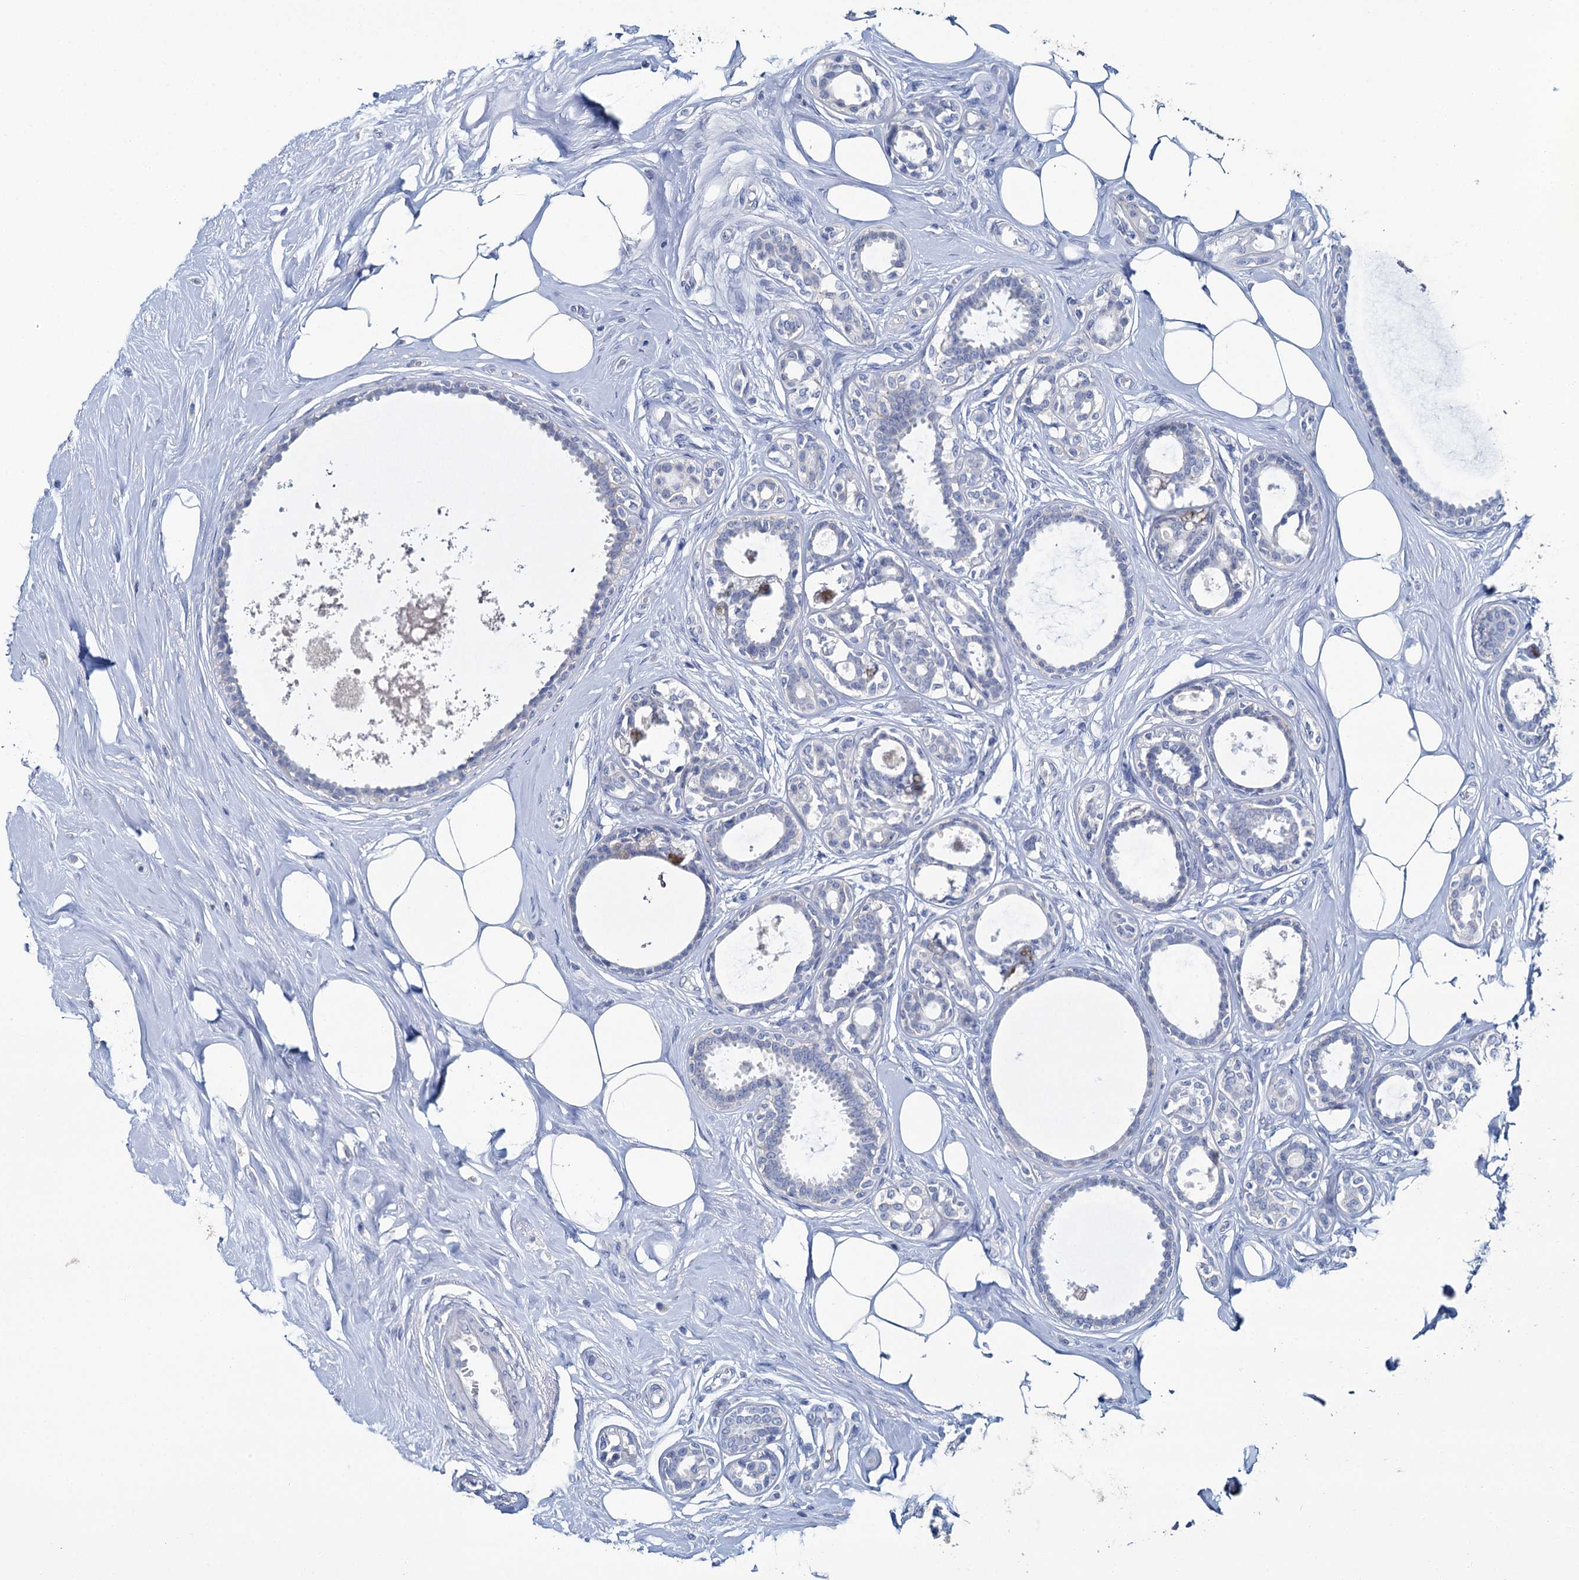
{"staining": {"intensity": "negative", "quantity": "none", "location": "none"}, "tissue": "breast cancer", "cell_type": "Tumor cells", "image_type": "cancer", "snomed": [{"axis": "morphology", "description": "Lobular carcinoma"}, {"axis": "topography", "description": "Breast"}], "caption": "This is an immunohistochemistry micrograph of human breast cancer (lobular carcinoma). There is no staining in tumor cells.", "gene": "SNCB", "patient": {"sex": "female", "age": 51}}